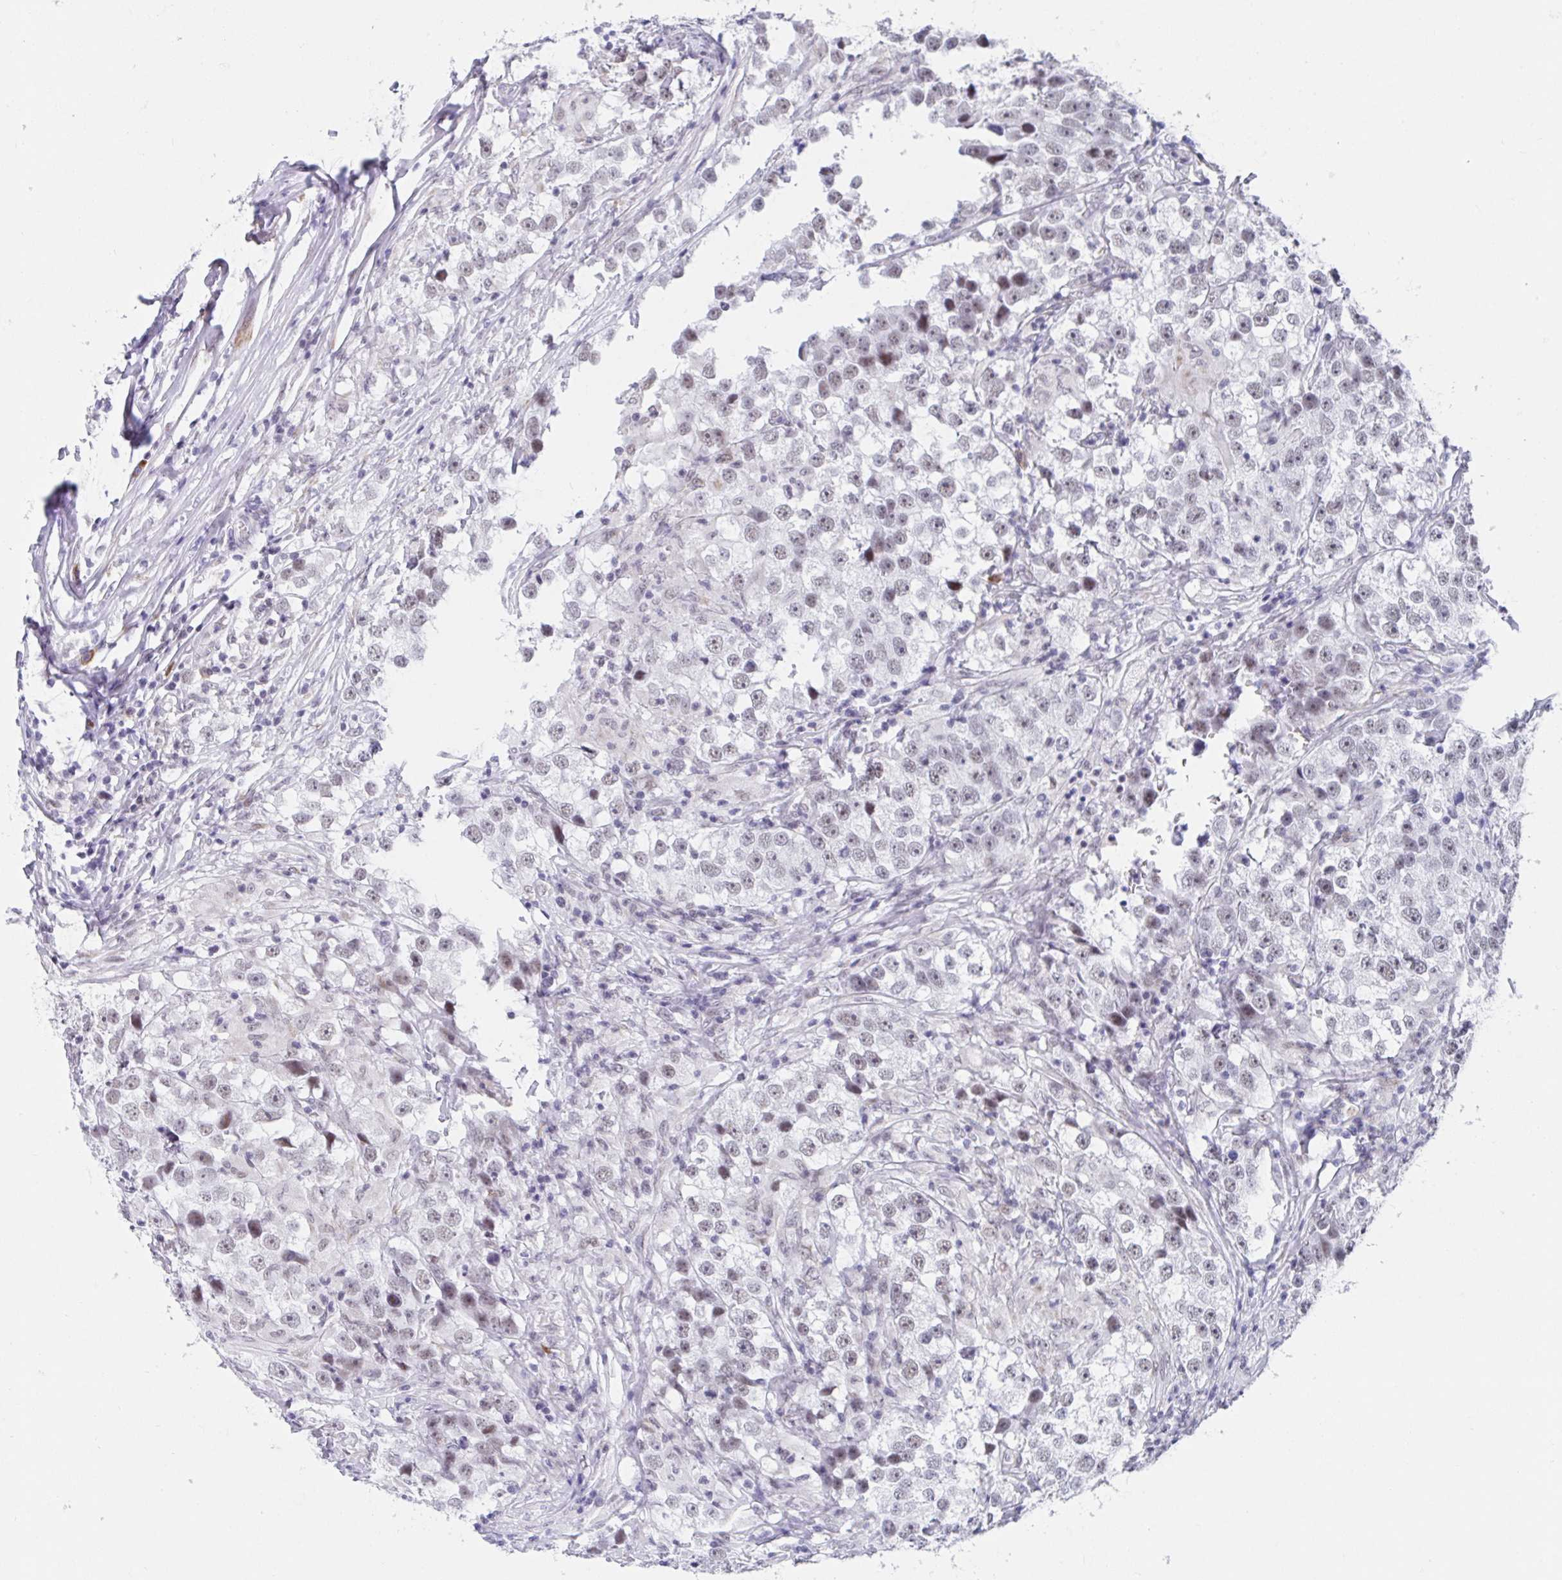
{"staining": {"intensity": "weak", "quantity": ">75%", "location": "nuclear"}, "tissue": "testis cancer", "cell_type": "Tumor cells", "image_type": "cancer", "snomed": [{"axis": "morphology", "description": "Seminoma, NOS"}, {"axis": "topography", "description": "Testis"}], "caption": "This histopathology image shows immunohistochemistry staining of testis seminoma, with low weak nuclear positivity in approximately >75% of tumor cells.", "gene": "WDR72", "patient": {"sex": "male", "age": 46}}